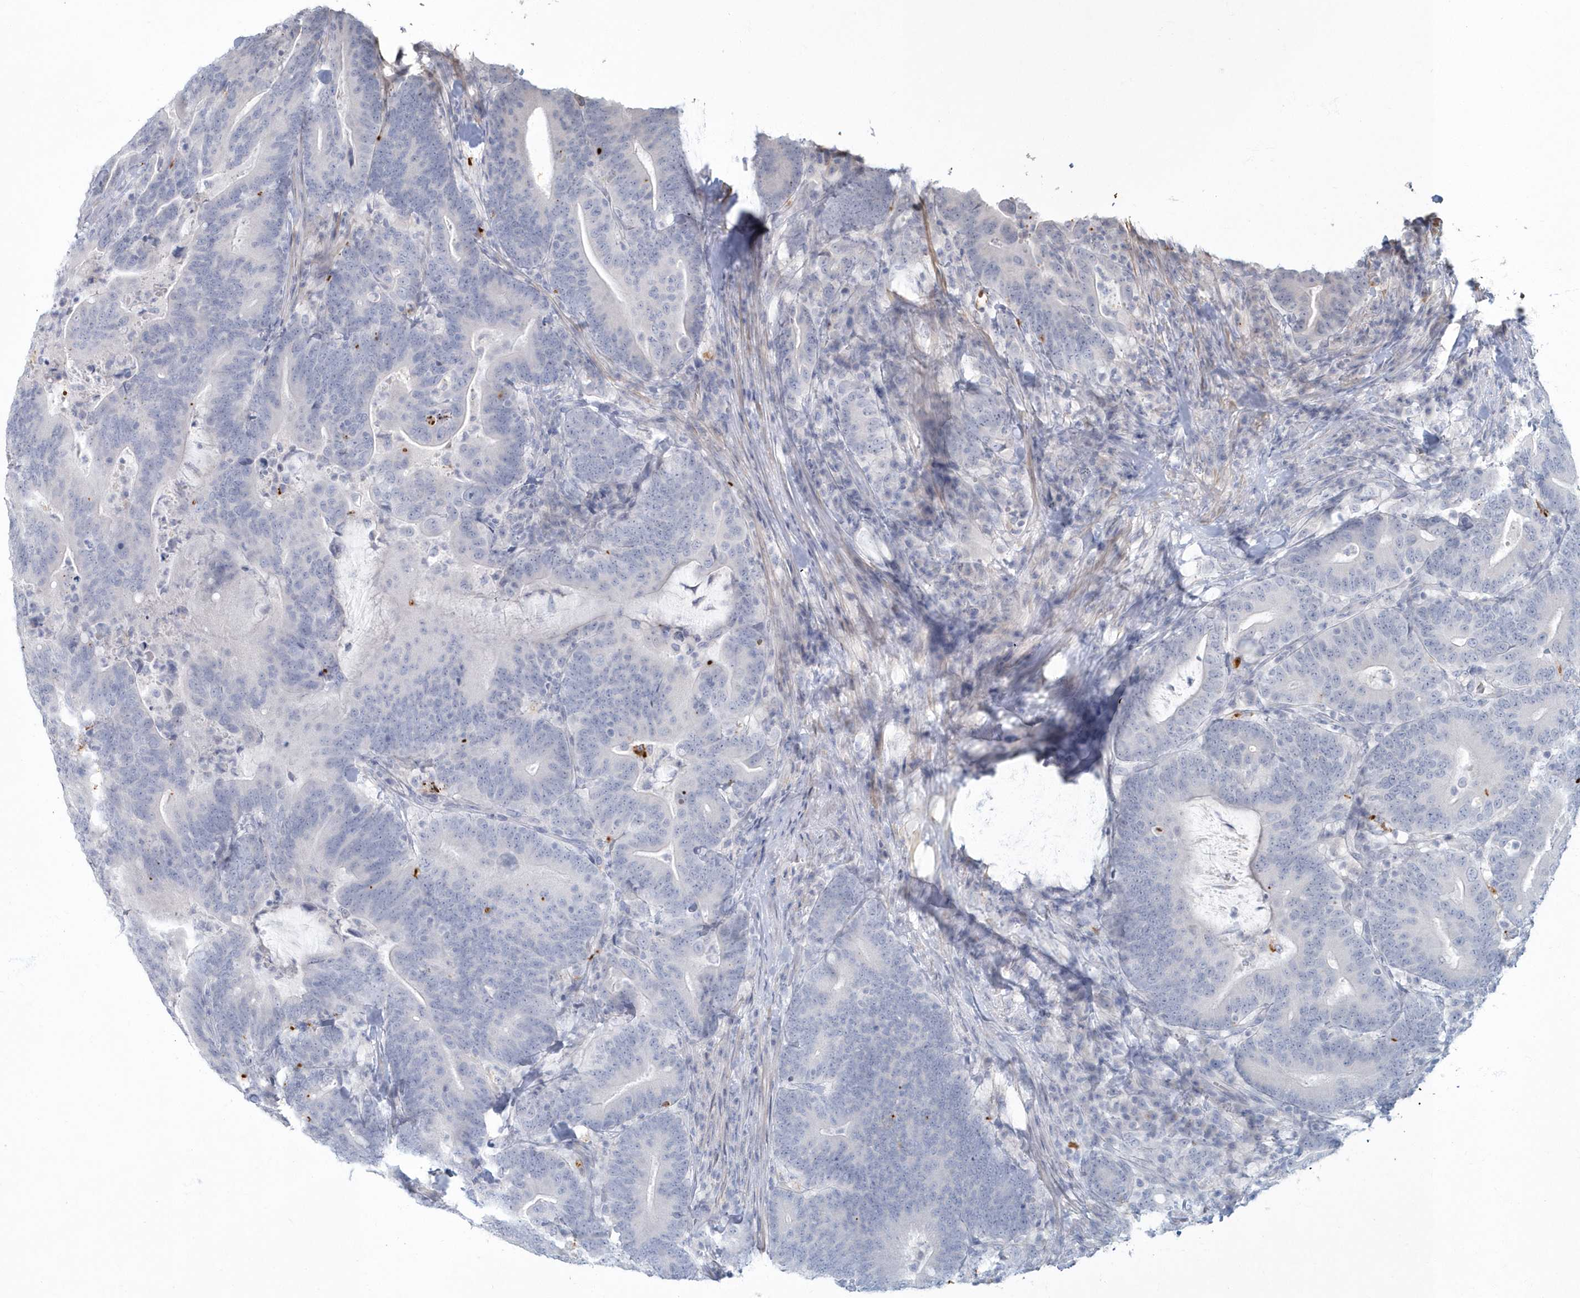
{"staining": {"intensity": "negative", "quantity": "none", "location": "none"}, "tissue": "colorectal cancer", "cell_type": "Tumor cells", "image_type": "cancer", "snomed": [{"axis": "morphology", "description": "Adenocarcinoma, NOS"}, {"axis": "topography", "description": "Colon"}], "caption": "Immunohistochemistry histopathology image of human colorectal cancer stained for a protein (brown), which exhibits no staining in tumor cells.", "gene": "MYOT", "patient": {"sex": "female", "age": 66}}